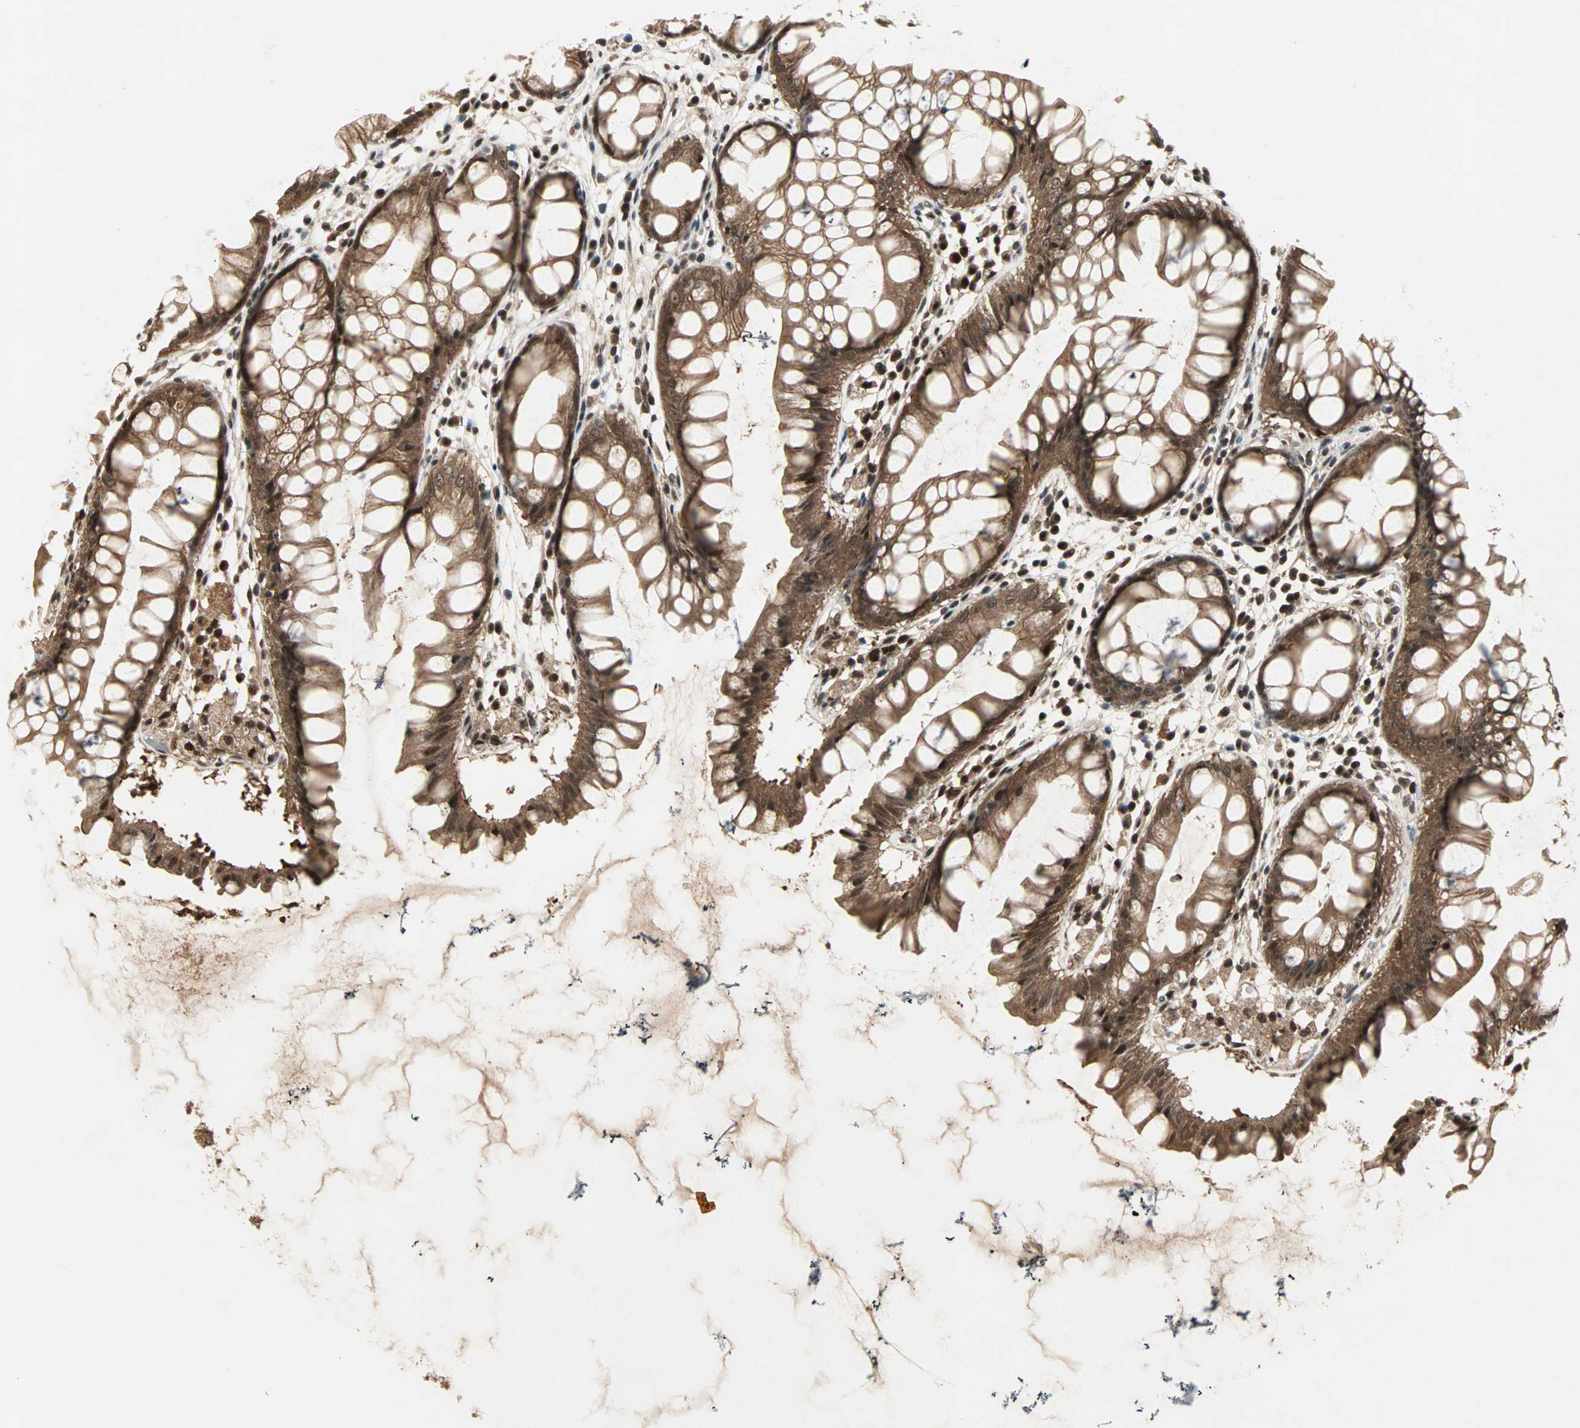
{"staining": {"intensity": "strong", "quantity": ">75%", "location": "cytoplasmic/membranous,nuclear"}, "tissue": "rectum", "cell_type": "Glandular cells", "image_type": "normal", "snomed": [{"axis": "morphology", "description": "Normal tissue, NOS"}, {"axis": "morphology", "description": "Adenocarcinoma, NOS"}, {"axis": "topography", "description": "Rectum"}], "caption": "A brown stain labels strong cytoplasmic/membranous,nuclear expression of a protein in glandular cells of normal human rectum. (DAB (3,3'-diaminobenzidine) IHC with brightfield microscopy, high magnification).", "gene": "CSNK2B", "patient": {"sex": "female", "age": 65}}